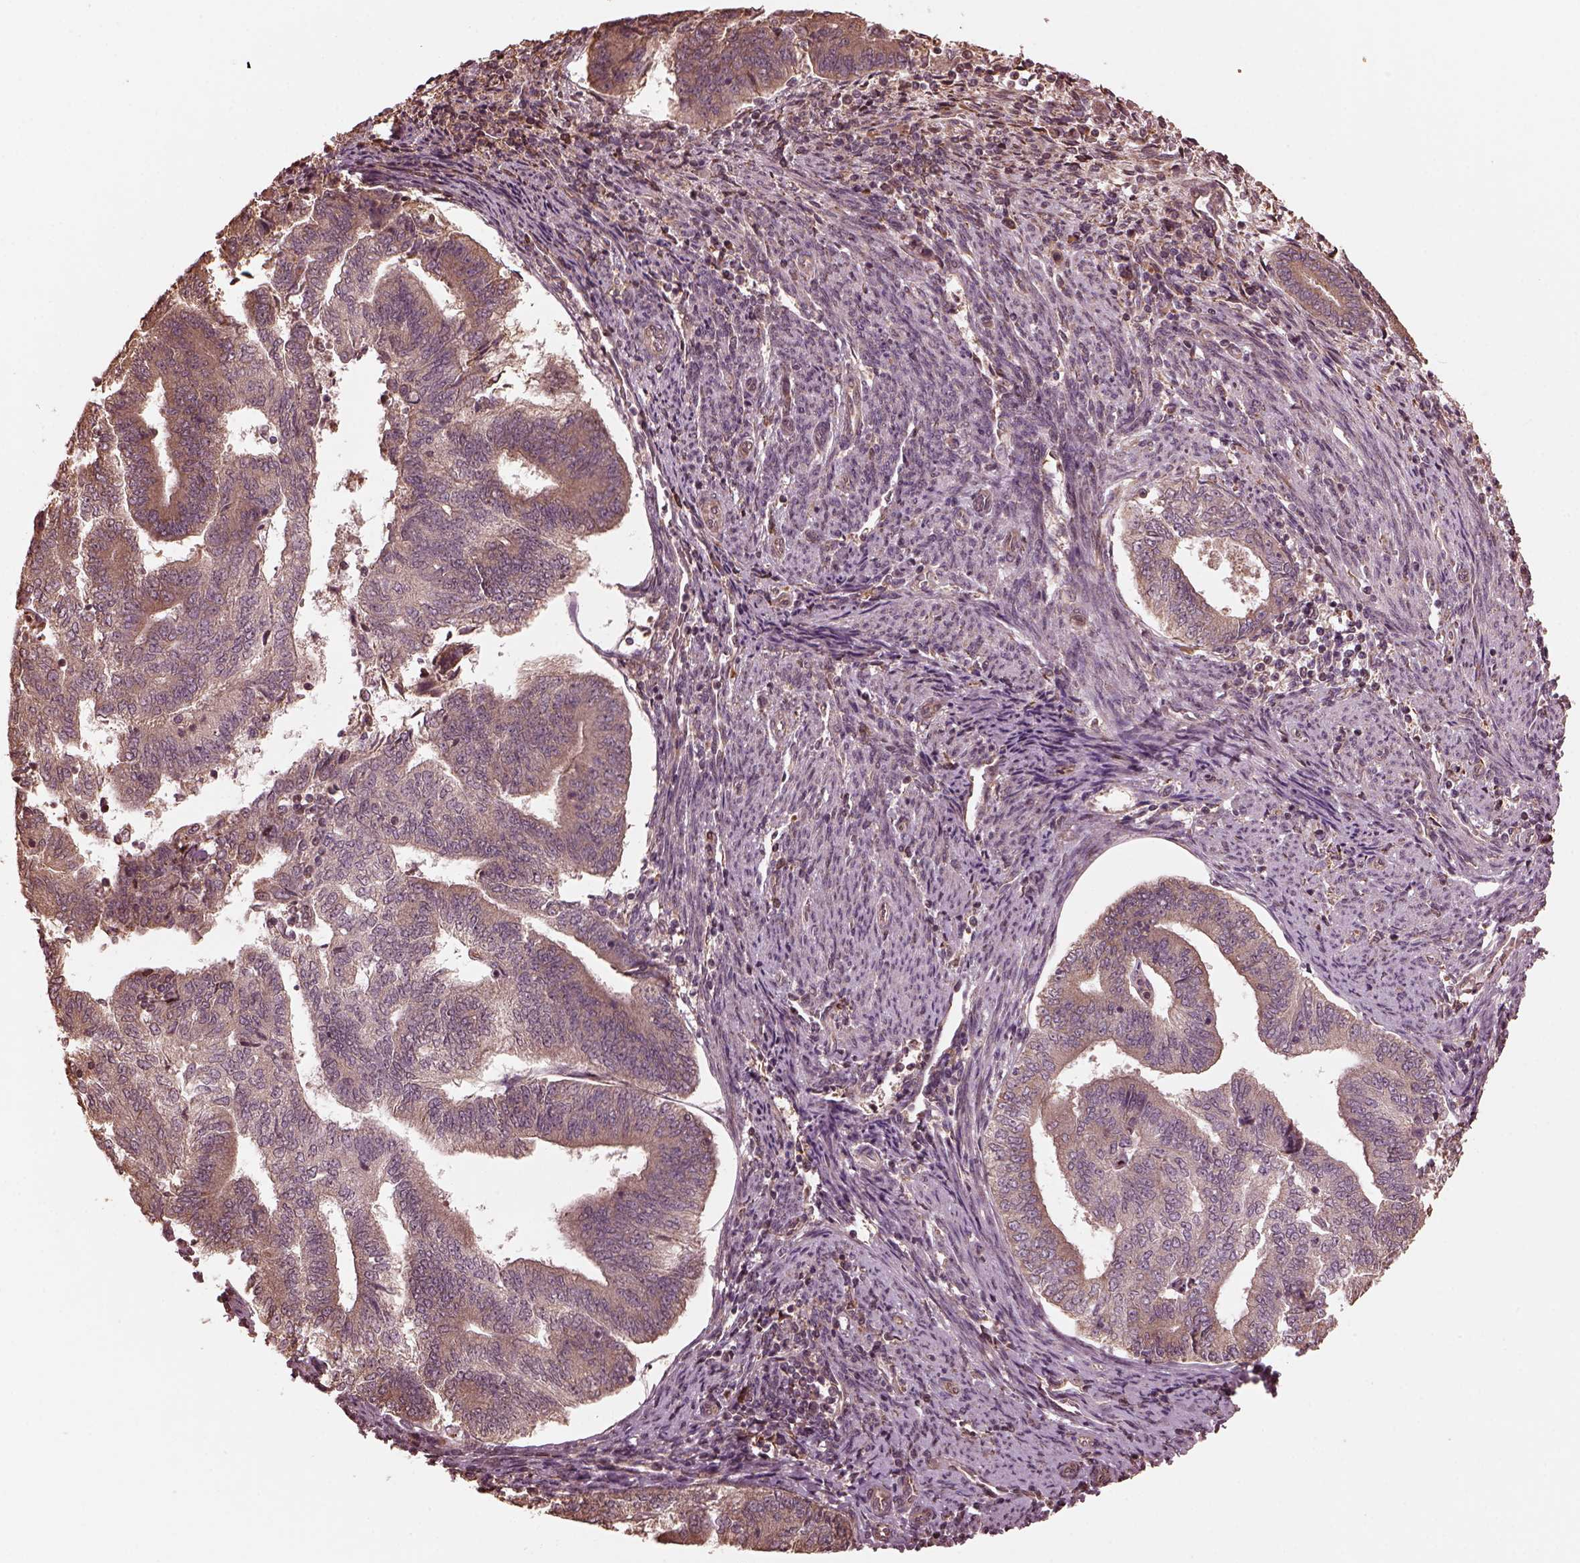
{"staining": {"intensity": "weak", "quantity": ">75%", "location": "cytoplasmic/membranous"}, "tissue": "endometrial cancer", "cell_type": "Tumor cells", "image_type": "cancer", "snomed": [{"axis": "morphology", "description": "Adenocarcinoma, NOS"}, {"axis": "topography", "description": "Endometrium"}], "caption": "The immunohistochemical stain shows weak cytoplasmic/membranous positivity in tumor cells of endometrial cancer tissue.", "gene": "ZNF292", "patient": {"sex": "female", "age": 65}}